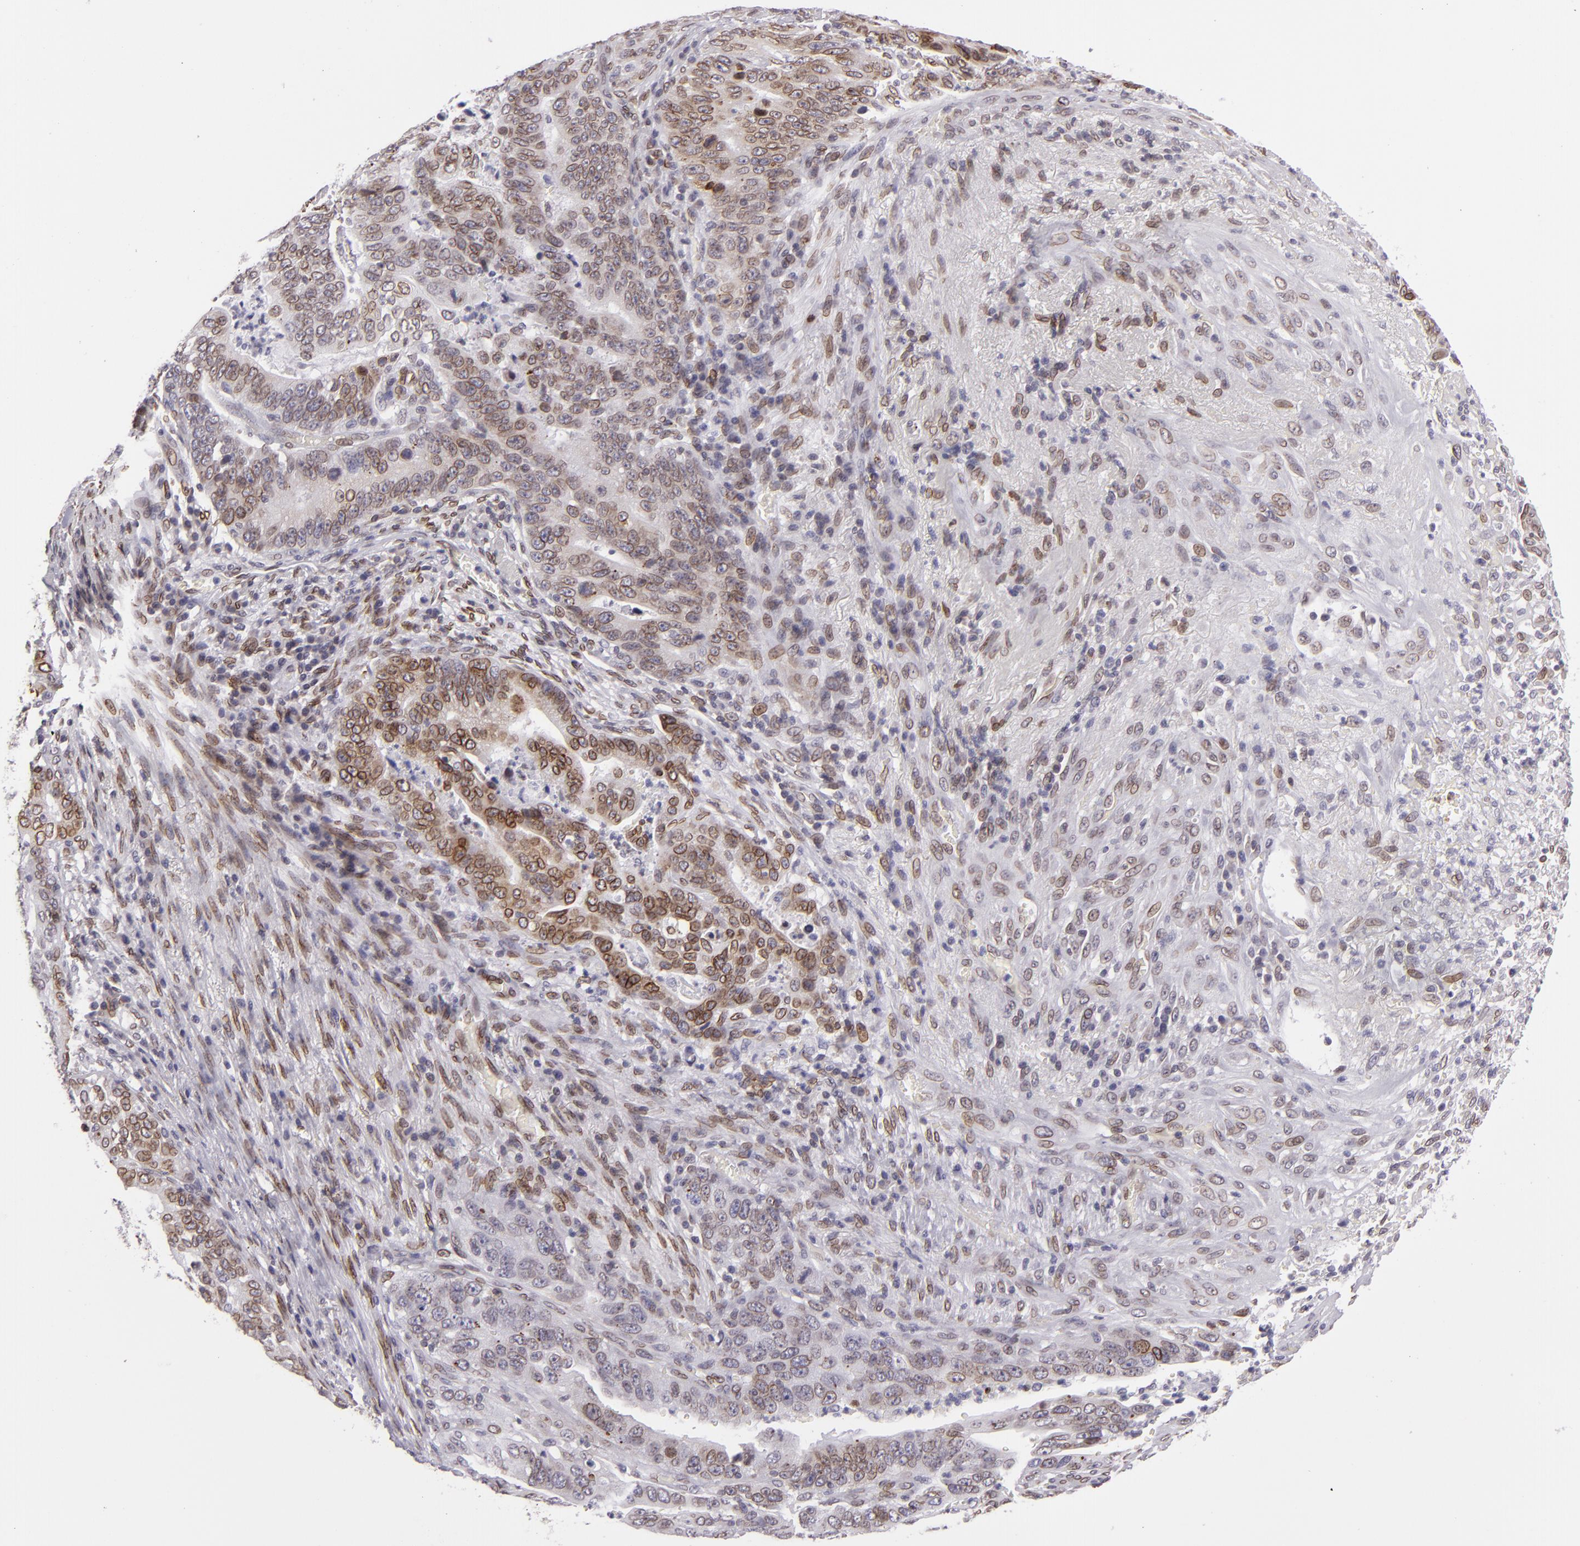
{"staining": {"intensity": "moderate", "quantity": "25%-75%", "location": "nuclear"}, "tissue": "stomach cancer", "cell_type": "Tumor cells", "image_type": "cancer", "snomed": [{"axis": "morphology", "description": "Adenocarcinoma, NOS"}, {"axis": "topography", "description": "Stomach, upper"}], "caption": "Adenocarcinoma (stomach) was stained to show a protein in brown. There is medium levels of moderate nuclear expression in about 25%-75% of tumor cells.", "gene": "EMD", "patient": {"sex": "female", "age": 50}}